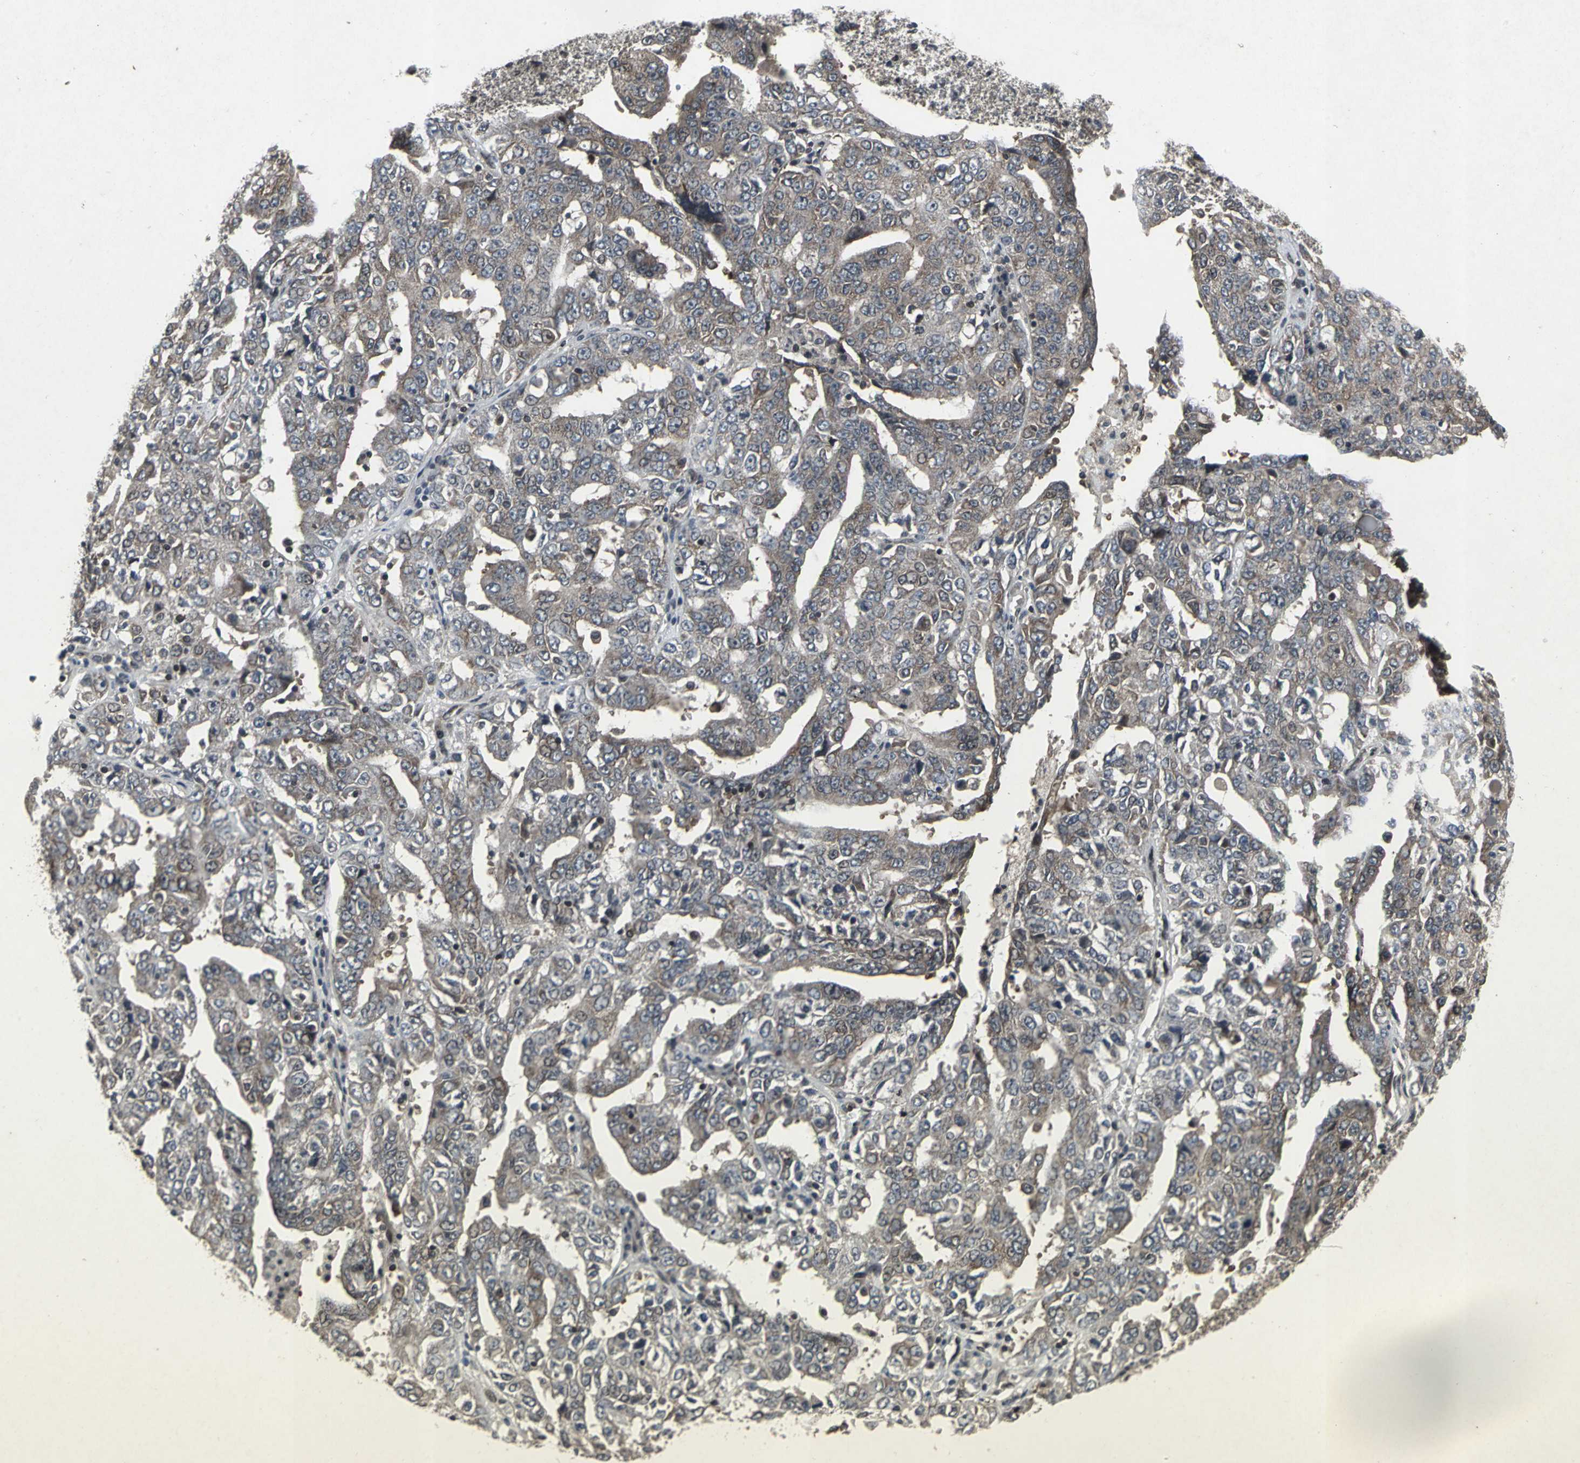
{"staining": {"intensity": "moderate", "quantity": "25%-75%", "location": "cytoplasmic/membranous"}, "tissue": "ovarian cancer", "cell_type": "Tumor cells", "image_type": "cancer", "snomed": [{"axis": "morphology", "description": "Carcinoma, endometroid"}, {"axis": "topography", "description": "Ovary"}], "caption": "Brown immunohistochemical staining in ovarian cancer (endometroid carcinoma) shows moderate cytoplasmic/membranous staining in approximately 25%-75% of tumor cells.", "gene": "SH2B3", "patient": {"sex": "female", "age": 62}}